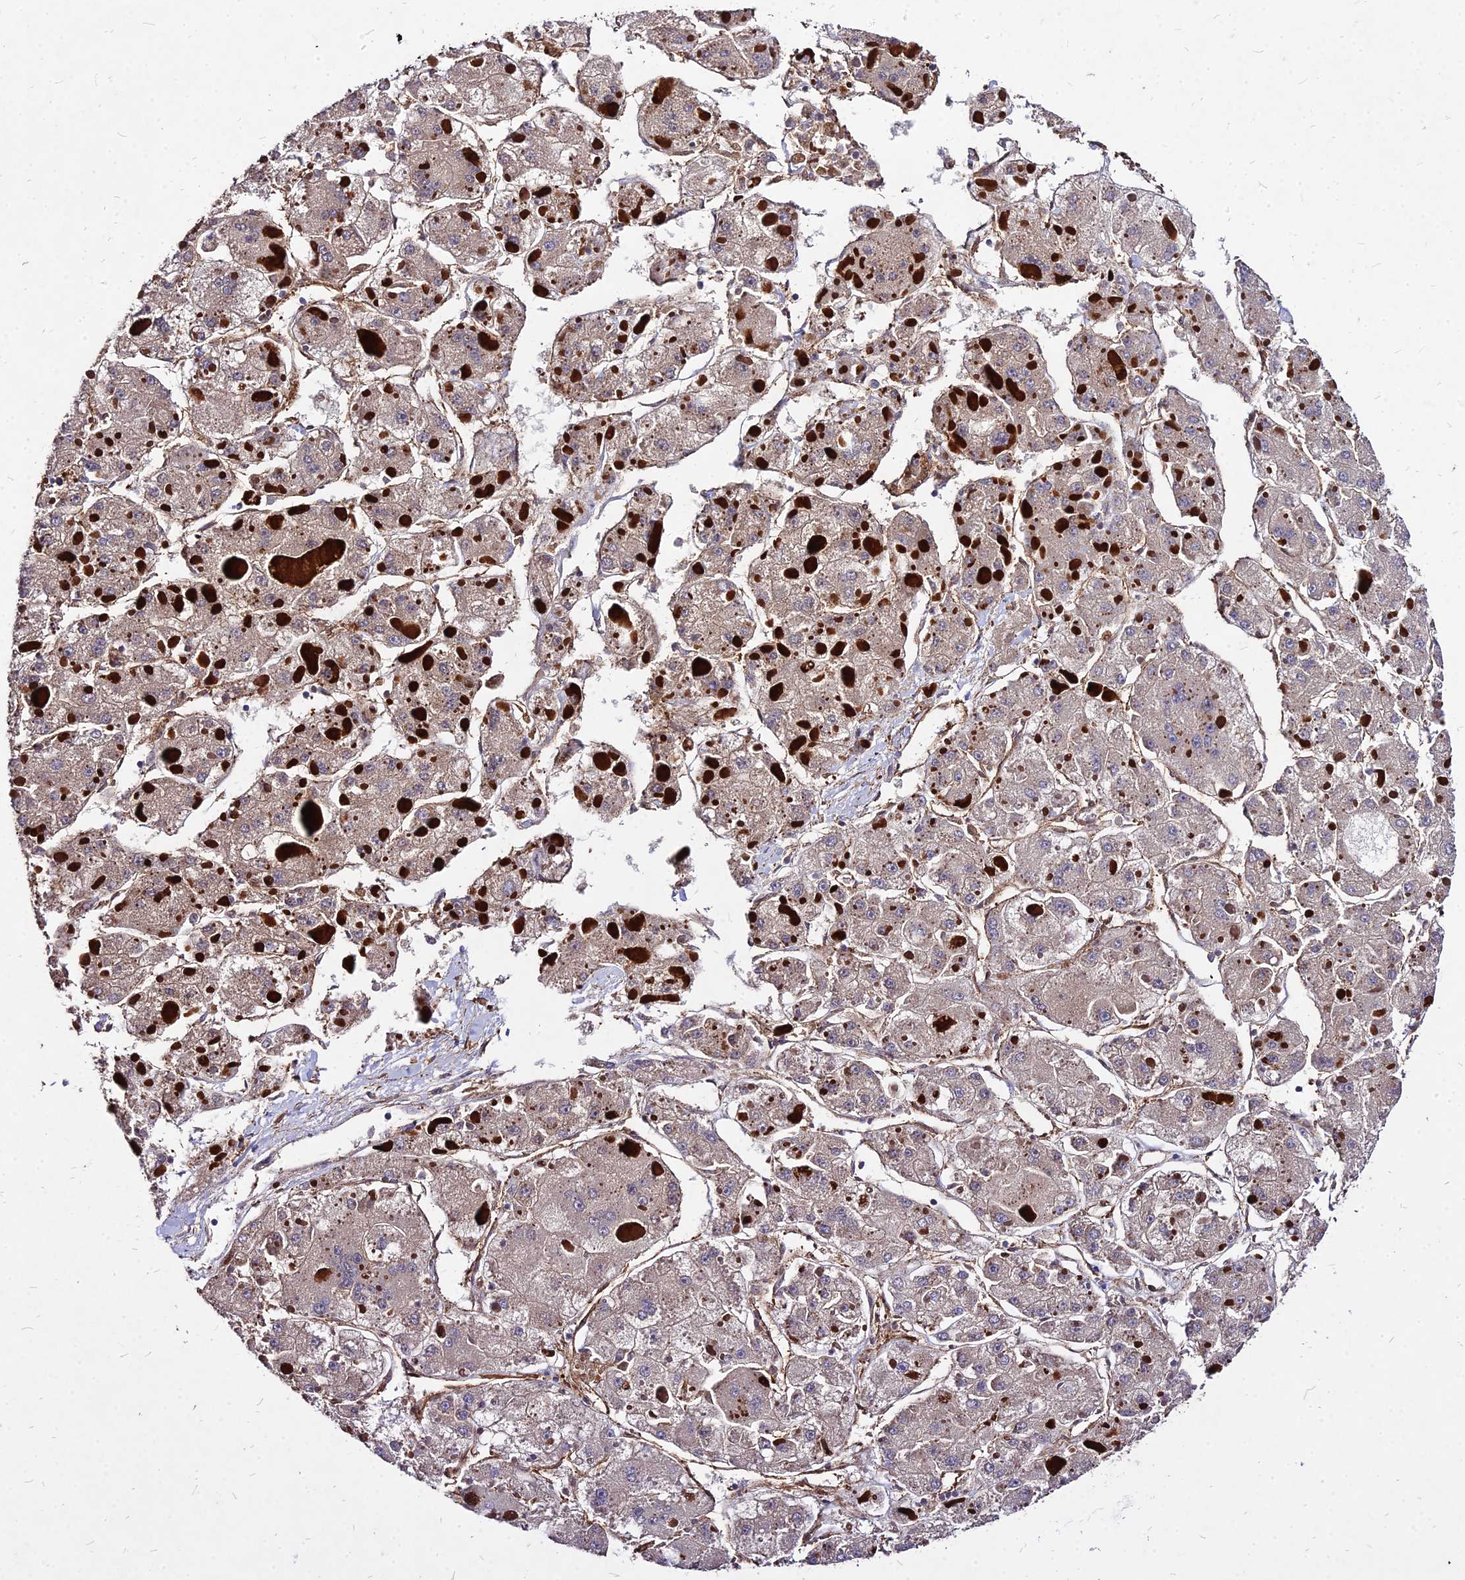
{"staining": {"intensity": "weak", "quantity": "25%-75%", "location": "cytoplasmic/membranous"}, "tissue": "liver cancer", "cell_type": "Tumor cells", "image_type": "cancer", "snomed": [{"axis": "morphology", "description": "Carcinoma, Hepatocellular, NOS"}, {"axis": "topography", "description": "Liver"}], "caption": "A low amount of weak cytoplasmic/membranous expression is seen in about 25%-75% of tumor cells in liver cancer (hepatocellular carcinoma) tissue.", "gene": "EFCC1", "patient": {"sex": "female", "age": 73}}